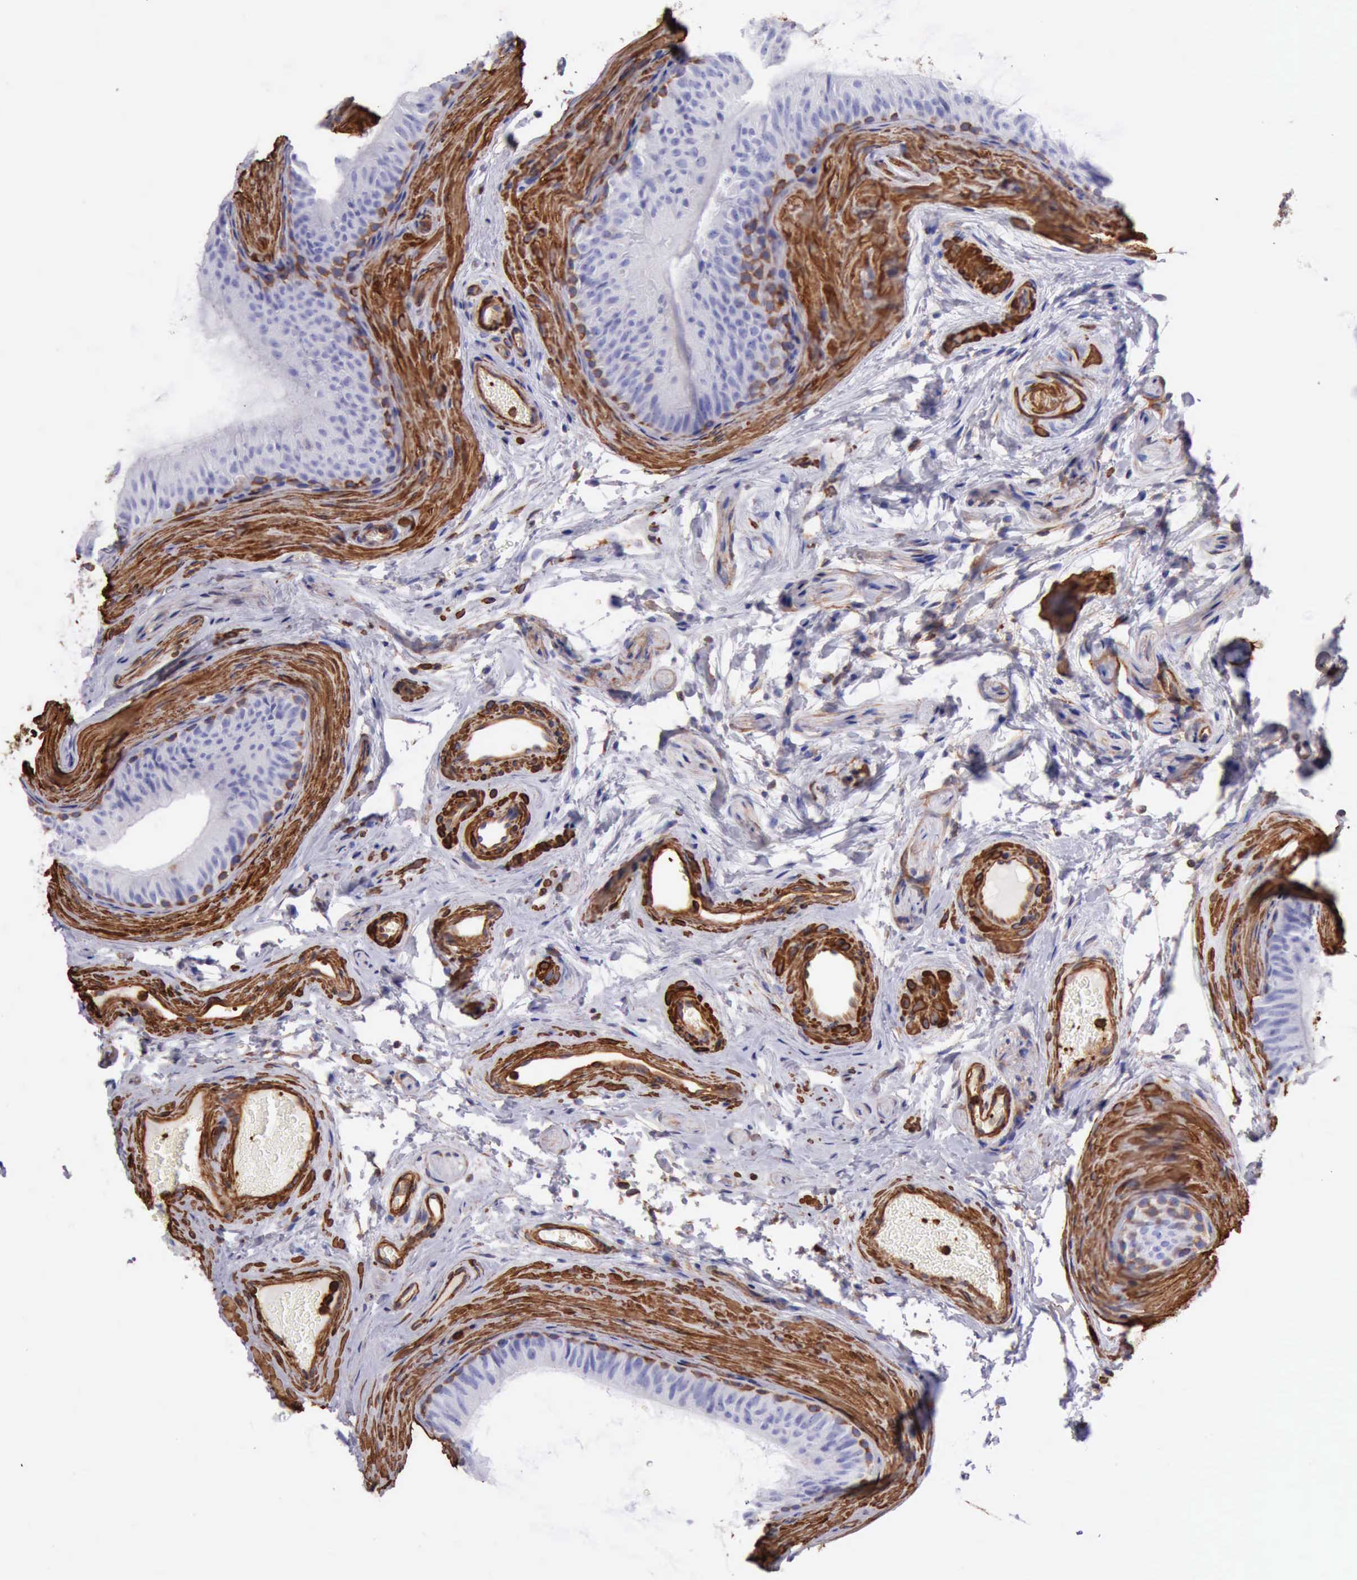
{"staining": {"intensity": "negative", "quantity": "none", "location": "none"}, "tissue": "epididymis", "cell_type": "Glandular cells", "image_type": "normal", "snomed": [{"axis": "morphology", "description": "Normal tissue, NOS"}, {"axis": "topography", "description": "Testis"}, {"axis": "topography", "description": "Epididymis"}], "caption": "Normal epididymis was stained to show a protein in brown. There is no significant staining in glandular cells. (Immunohistochemistry, brightfield microscopy, high magnification).", "gene": "FLNA", "patient": {"sex": "male", "age": 36}}